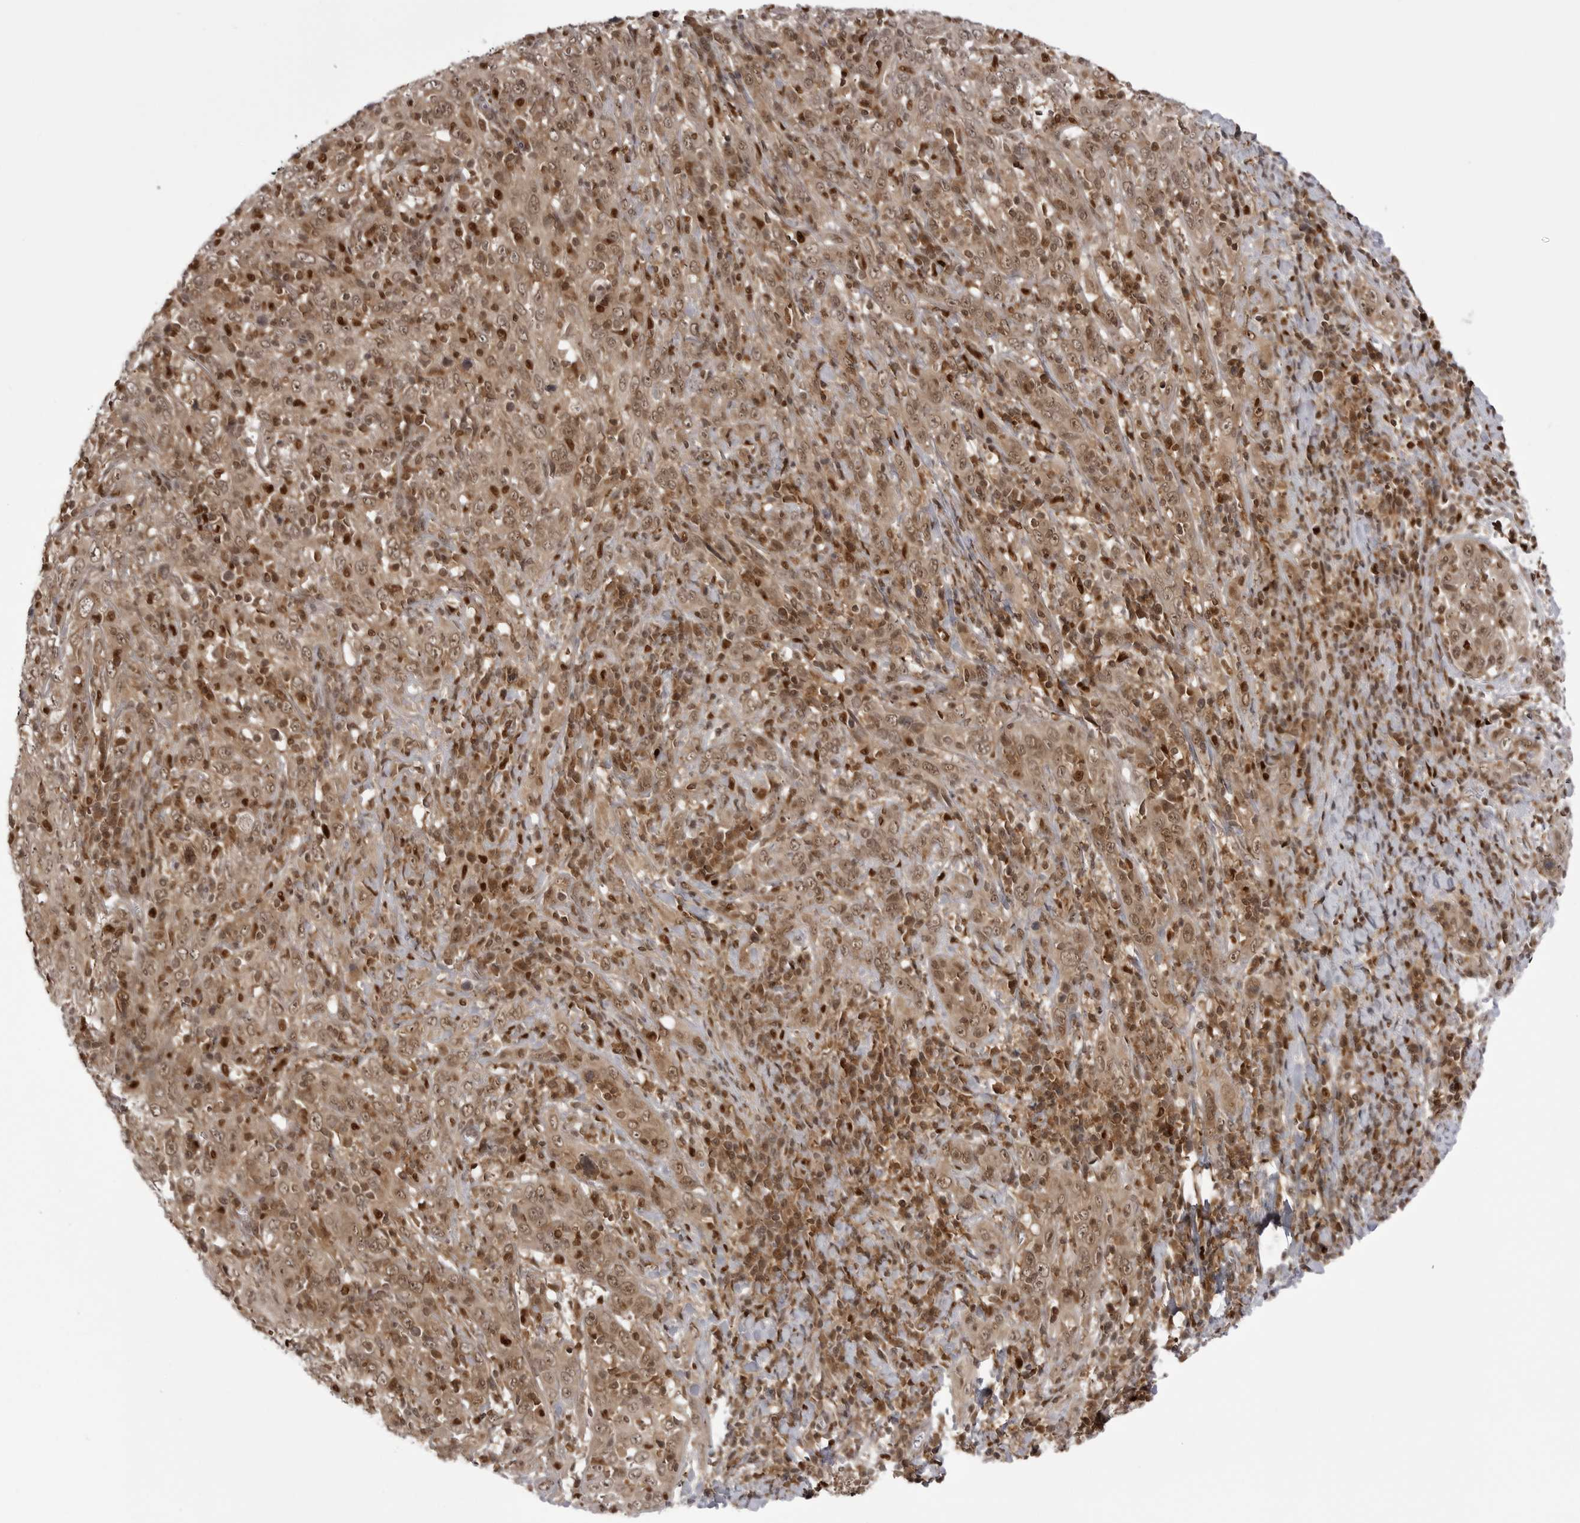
{"staining": {"intensity": "moderate", "quantity": ">75%", "location": "cytoplasmic/membranous,nuclear"}, "tissue": "cervical cancer", "cell_type": "Tumor cells", "image_type": "cancer", "snomed": [{"axis": "morphology", "description": "Squamous cell carcinoma, NOS"}, {"axis": "topography", "description": "Cervix"}], "caption": "An immunohistochemistry (IHC) micrograph of neoplastic tissue is shown. Protein staining in brown labels moderate cytoplasmic/membranous and nuclear positivity in cervical cancer within tumor cells.", "gene": "PTK2B", "patient": {"sex": "female", "age": 46}}